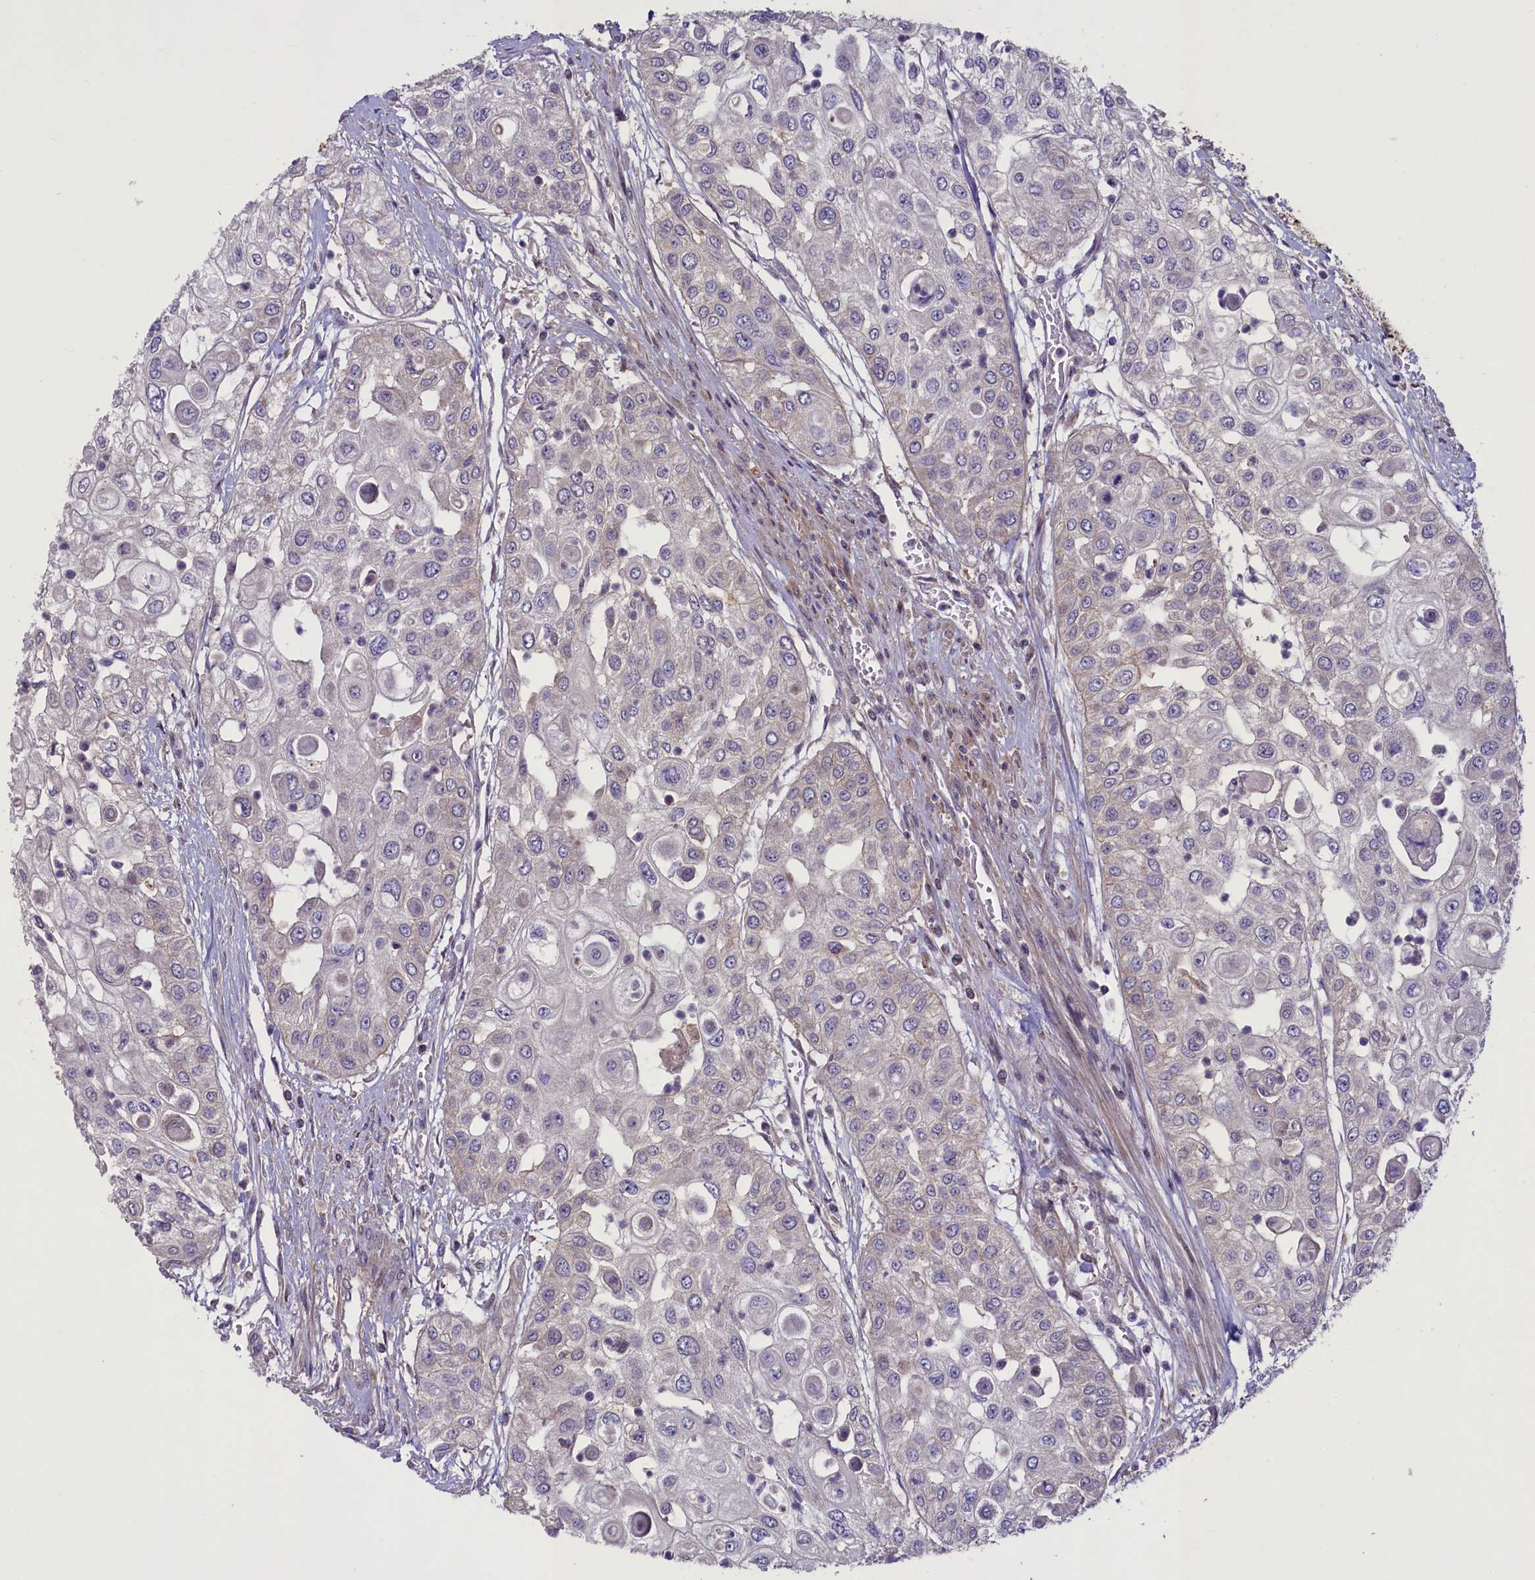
{"staining": {"intensity": "negative", "quantity": "none", "location": "none"}, "tissue": "urothelial cancer", "cell_type": "Tumor cells", "image_type": "cancer", "snomed": [{"axis": "morphology", "description": "Urothelial carcinoma, High grade"}, {"axis": "topography", "description": "Urinary bladder"}], "caption": "Image shows no protein positivity in tumor cells of urothelial cancer tissue. (Immunohistochemistry (ihc), brightfield microscopy, high magnification).", "gene": "MAN2C1", "patient": {"sex": "female", "age": 79}}